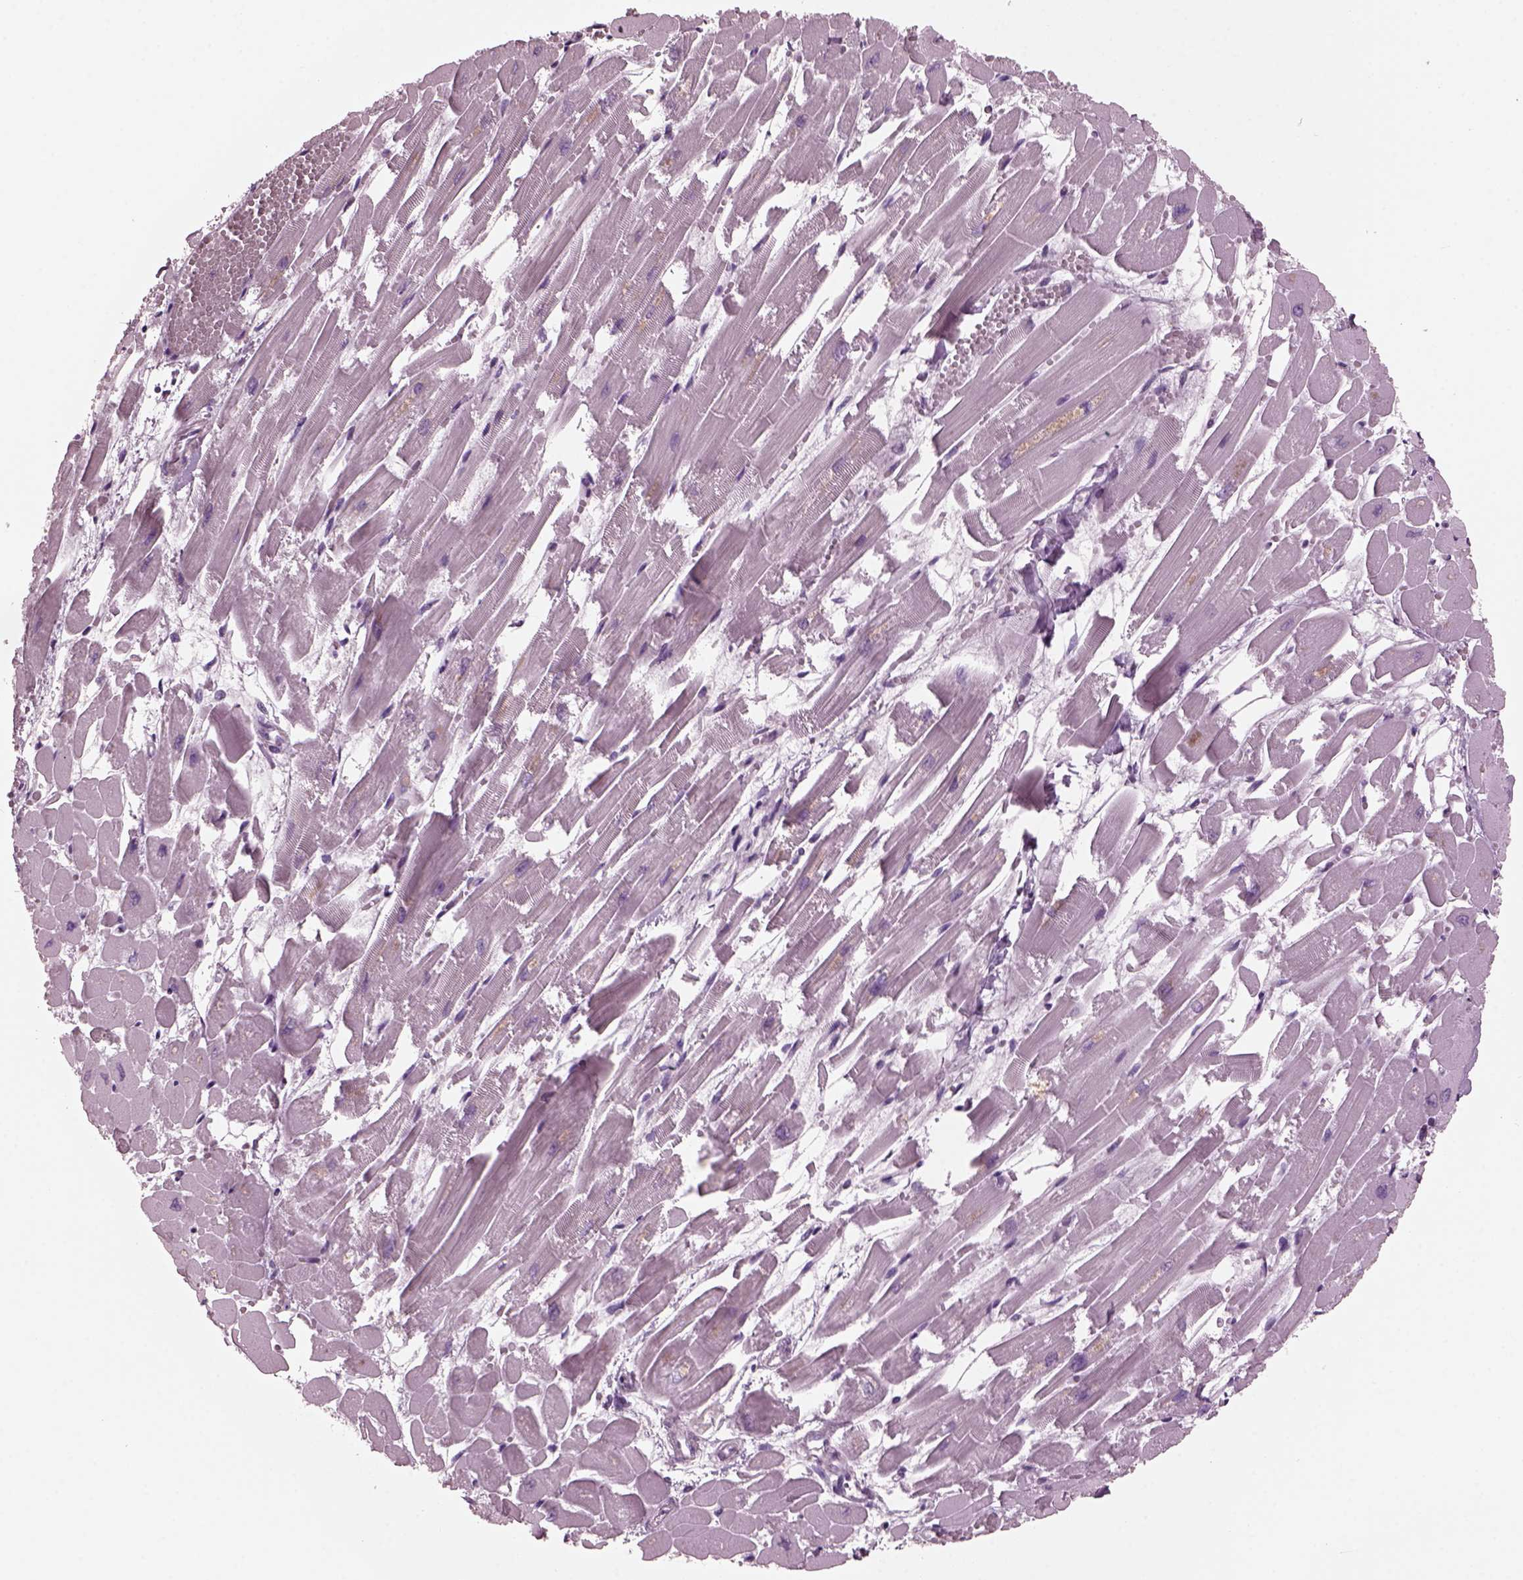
{"staining": {"intensity": "negative", "quantity": "none", "location": "none"}, "tissue": "heart muscle", "cell_type": "Cardiomyocytes", "image_type": "normal", "snomed": [{"axis": "morphology", "description": "Normal tissue, NOS"}, {"axis": "topography", "description": "Heart"}], "caption": "This histopathology image is of normal heart muscle stained with IHC to label a protein in brown with the nuclei are counter-stained blue. There is no positivity in cardiomyocytes.", "gene": "SHTN1", "patient": {"sex": "female", "age": 52}}